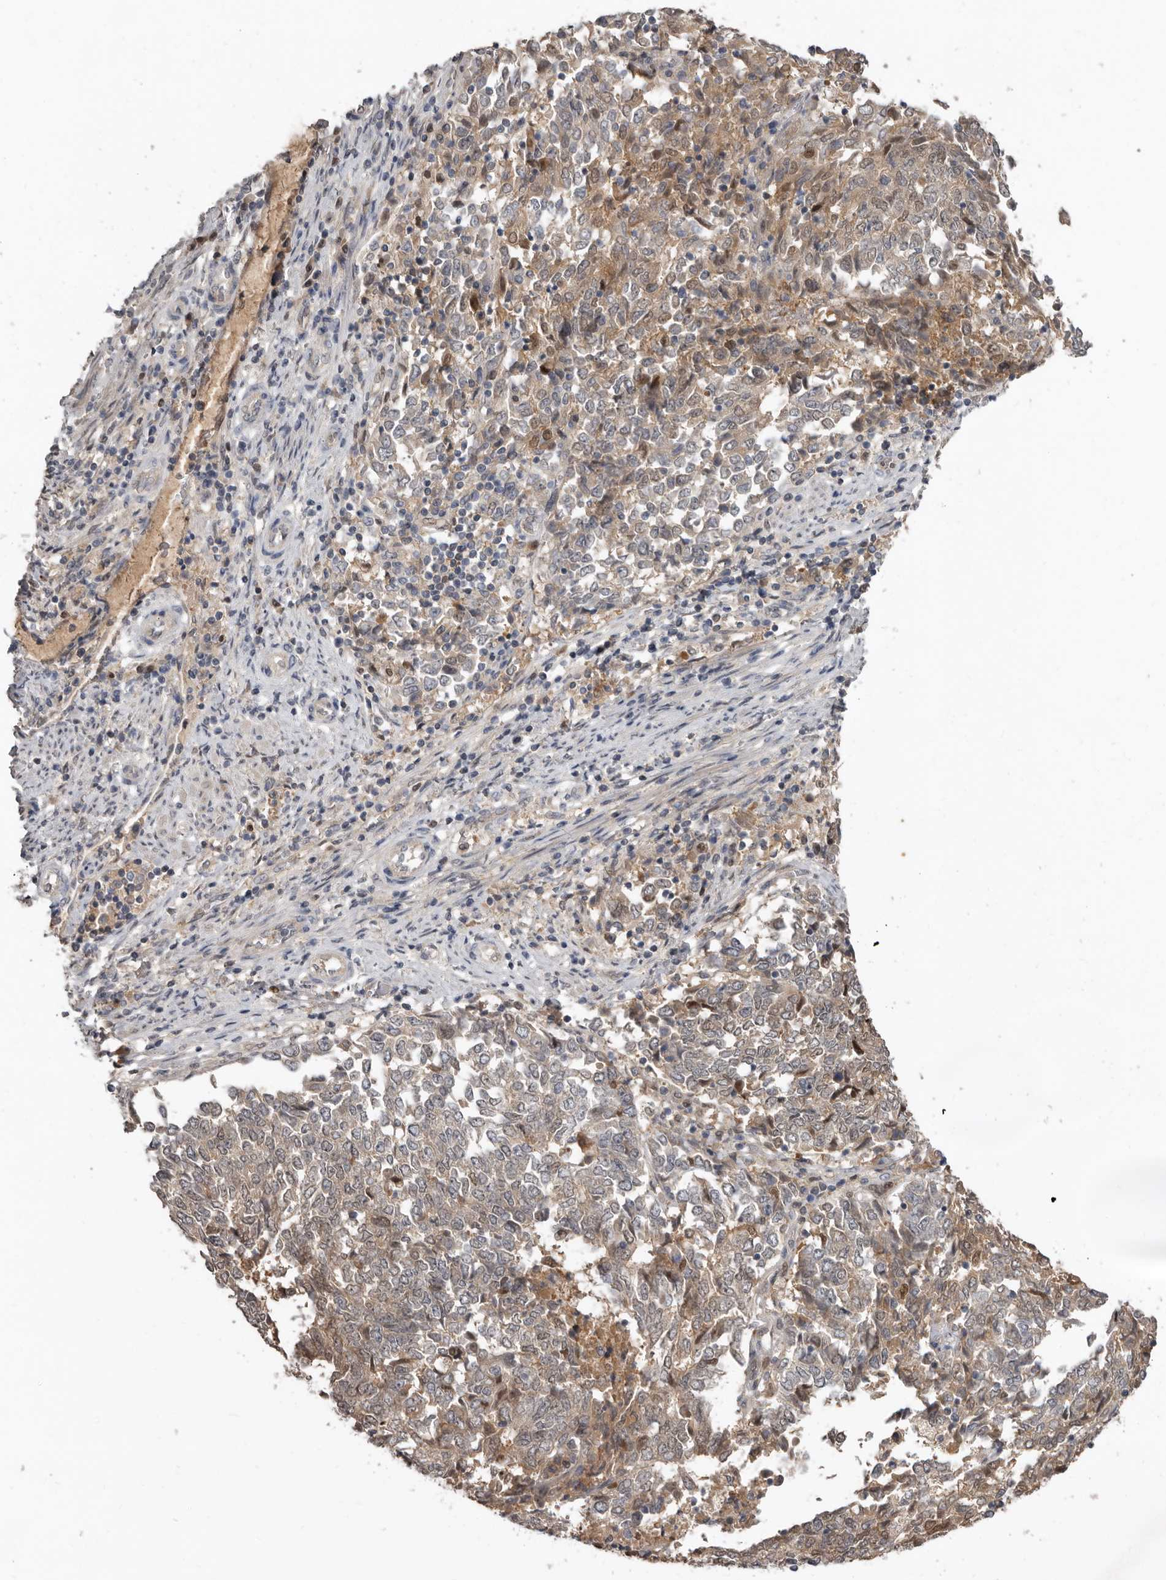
{"staining": {"intensity": "weak", "quantity": "25%-75%", "location": "cytoplasmic/membranous"}, "tissue": "endometrial cancer", "cell_type": "Tumor cells", "image_type": "cancer", "snomed": [{"axis": "morphology", "description": "Adenocarcinoma, NOS"}, {"axis": "topography", "description": "Endometrium"}], "caption": "Immunohistochemical staining of human endometrial cancer demonstrates low levels of weak cytoplasmic/membranous protein expression in approximately 25%-75% of tumor cells. (Stains: DAB in brown, nuclei in blue, Microscopy: brightfield microscopy at high magnification).", "gene": "RBKS", "patient": {"sex": "female", "age": 80}}